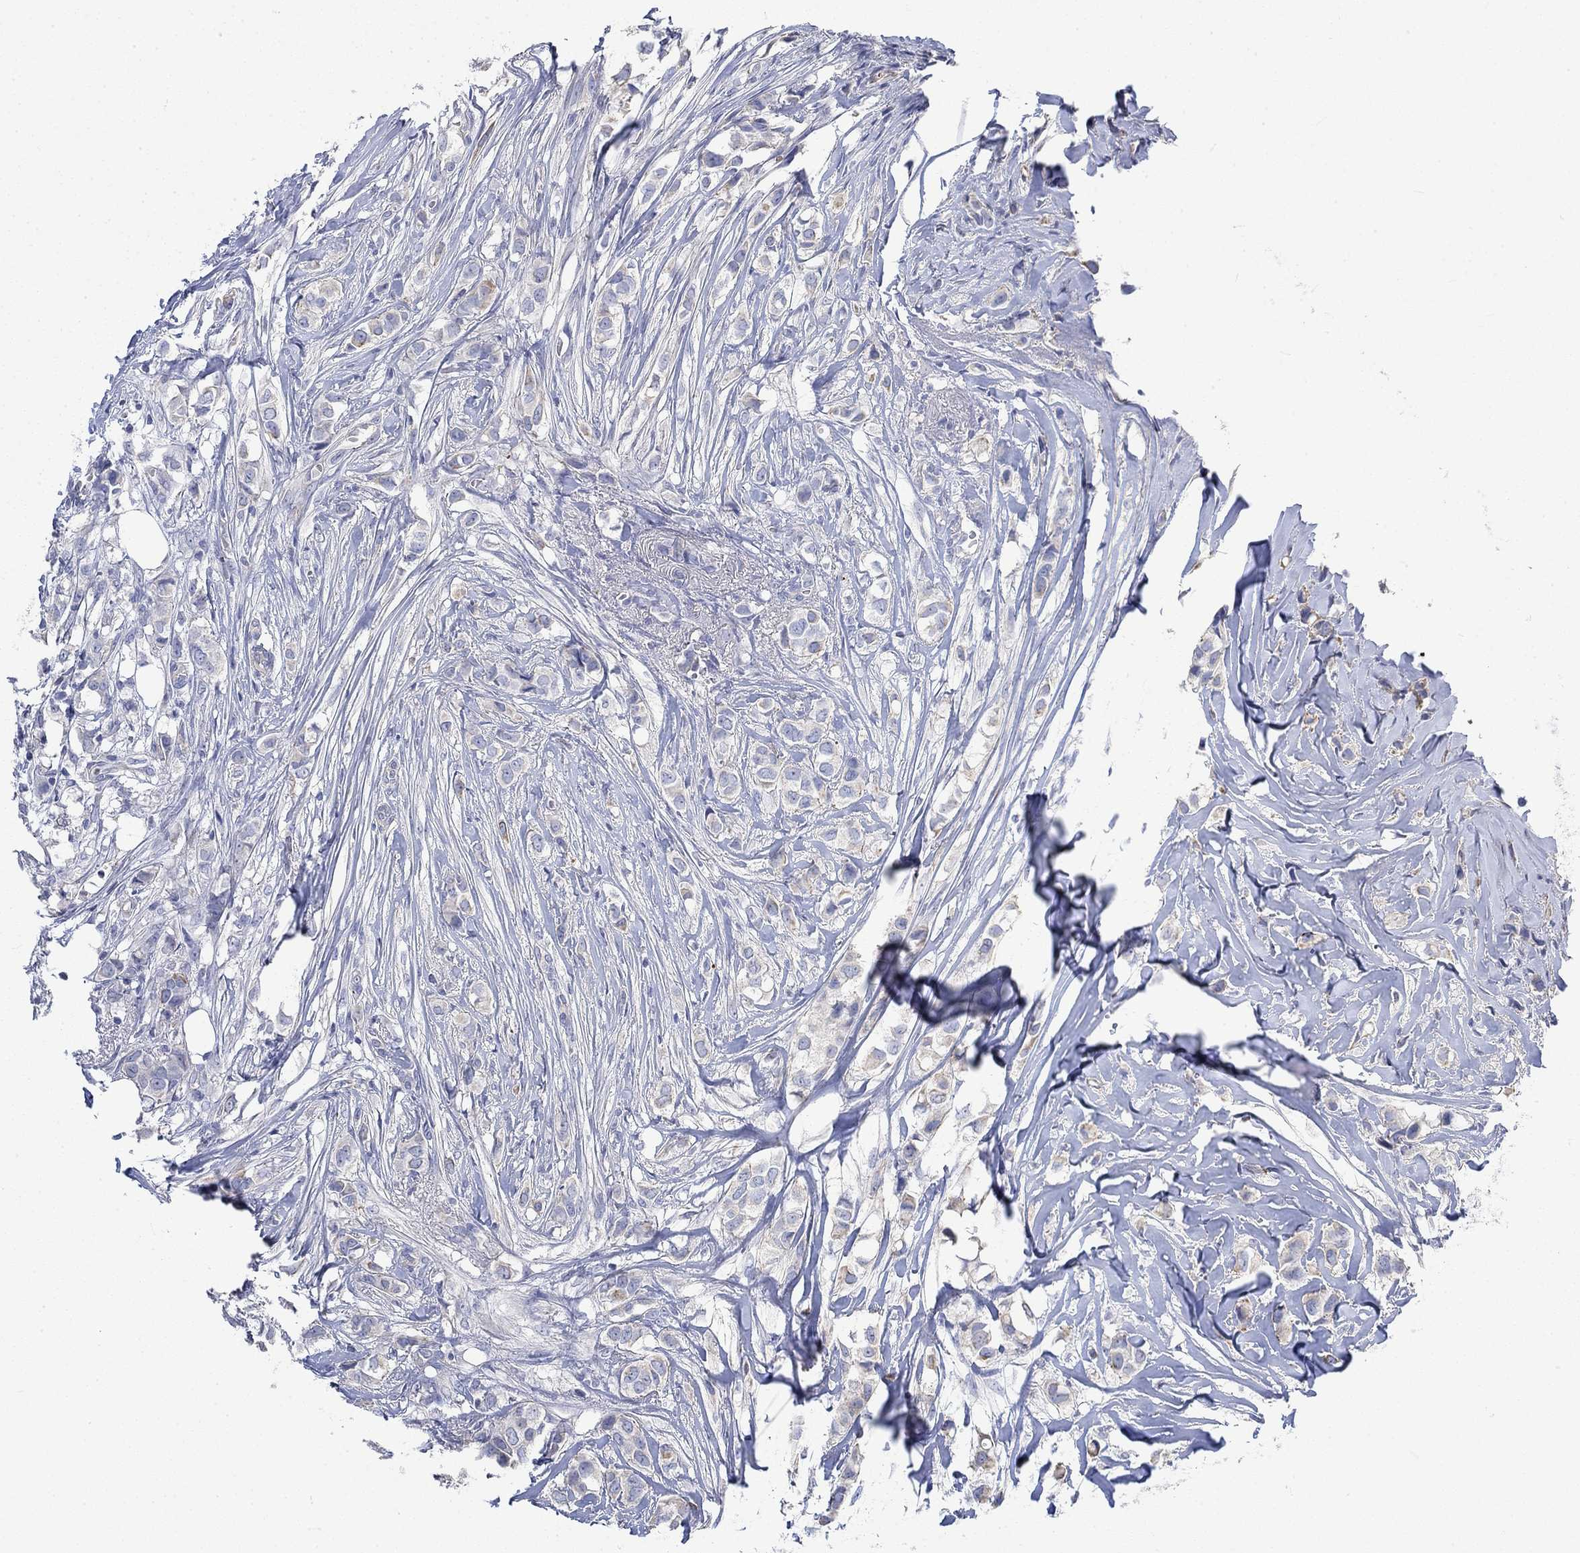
{"staining": {"intensity": "weak", "quantity": "<25%", "location": "cytoplasmic/membranous"}, "tissue": "breast cancer", "cell_type": "Tumor cells", "image_type": "cancer", "snomed": [{"axis": "morphology", "description": "Duct carcinoma"}, {"axis": "topography", "description": "Breast"}], "caption": "Immunohistochemical staining of human intraductal carcinoma (breast) shows no significant expression in tumor cells. The staining was performed using DAB (3,3'-diaminobenzidine) to visualize the protein expression in brown, while the nuclei were stained in blue with hematoxylin (Magnification: 20x).", "gene": "AGRP", "patient": {"sex": "female", "age": 85}}